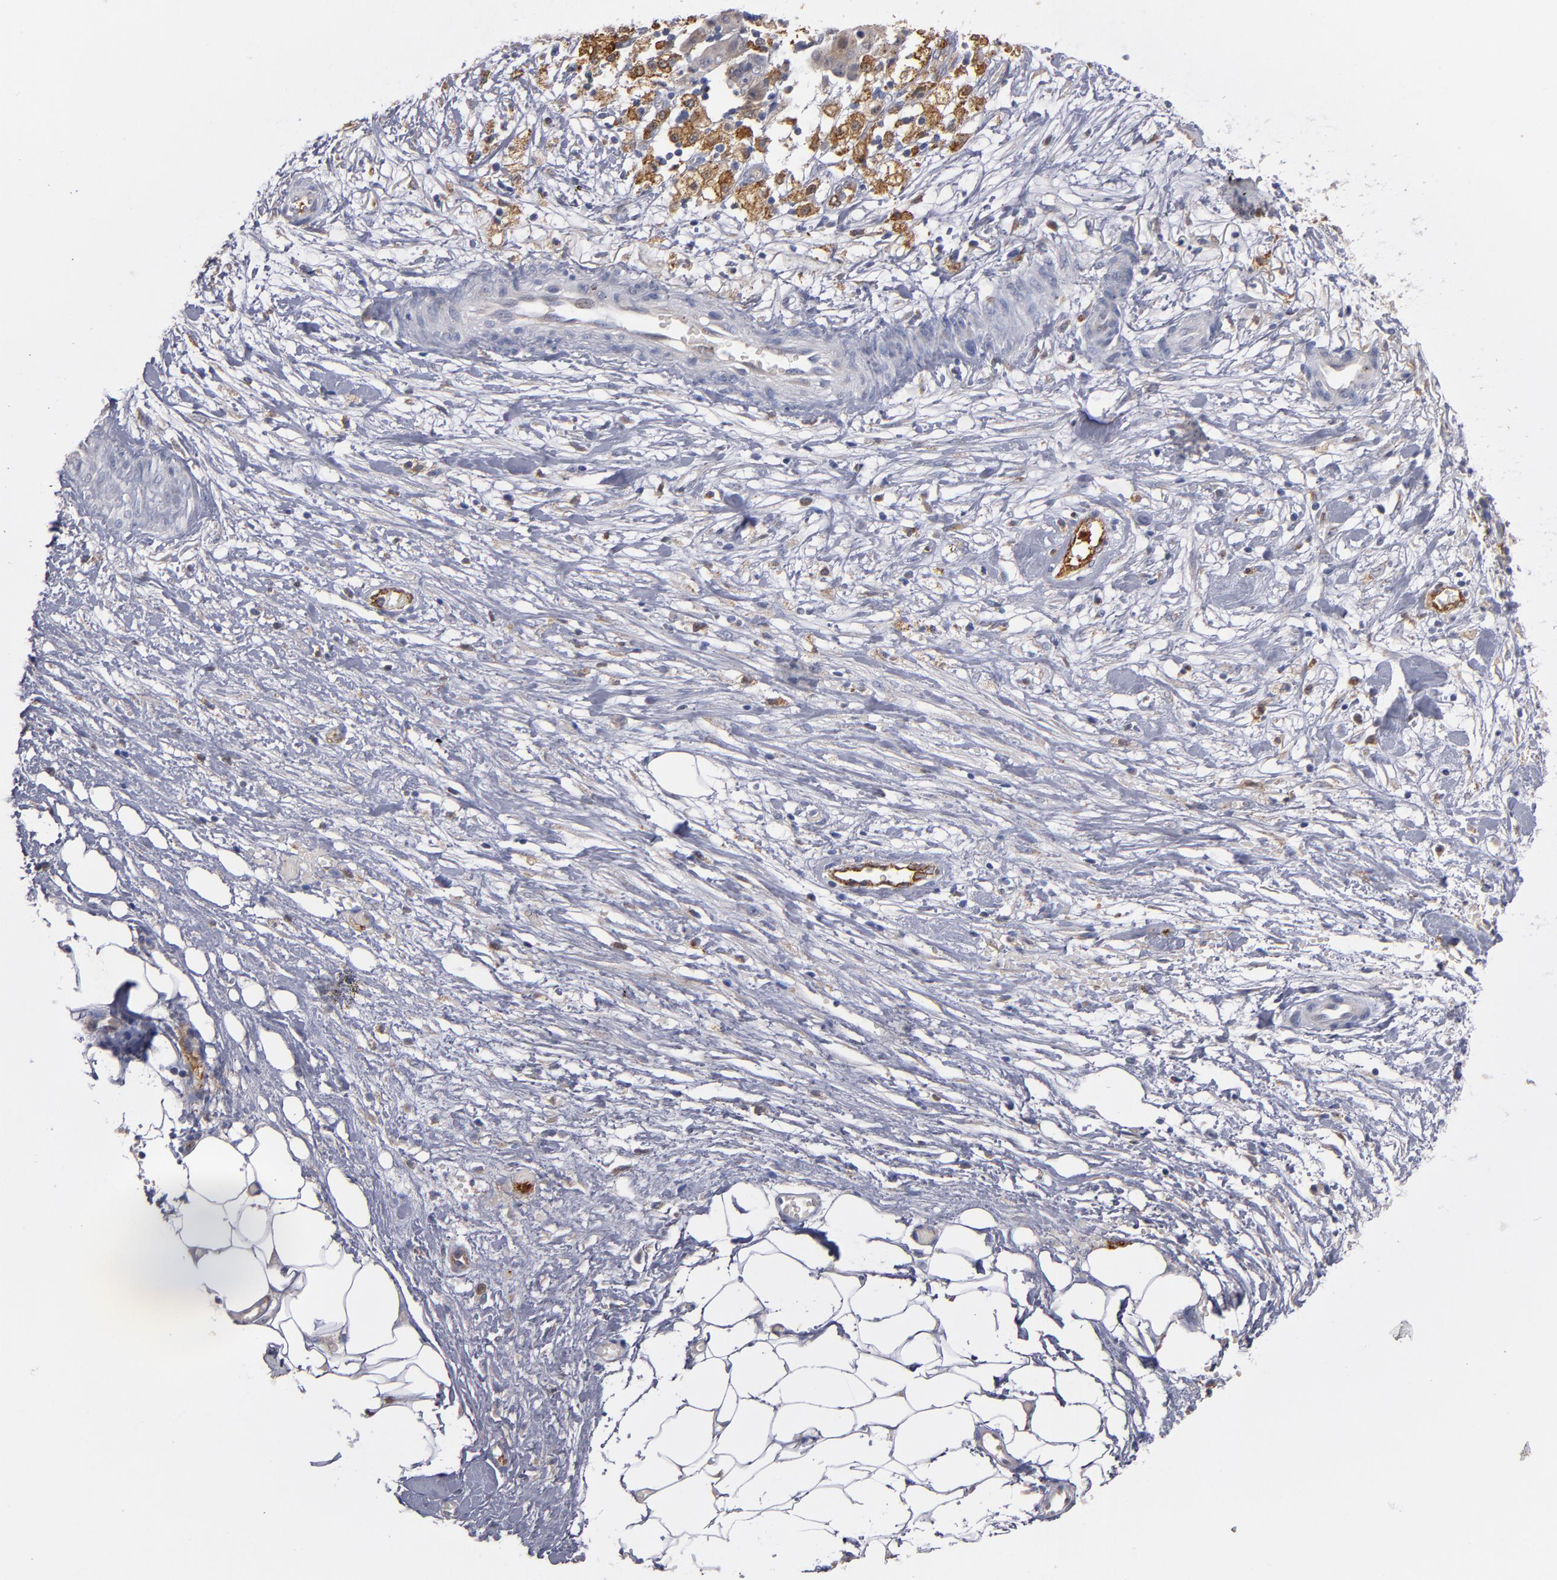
{"staining": {"intensity": "moderate", "quantity": "<25%", "location": "cytoplasmic/membranous"}, "tissue": "ovarian cancer", "cell_type": "Tumor cells", "image_type": "cancer", "snomed": [{"axis": "morphology", "description": "Carcinoma, endometroid"}, {"axis": "topography", "description": "Ovary"}], "caption": "High-power microscopy captured an immunohistochemistry photomicrograph of ovarian endometroid carcinoma, revealing moderate cytoplasmic/membranous expression in about <25% of tumor cells. The staining is performed using DAB (3,3'-diaminobenzidine) brown chromogen to label protein expression. The nuclei are counter-stained blue using hematoxylin.", "gene": "SELP", "patient": {"sex": "female", "age": 42}}